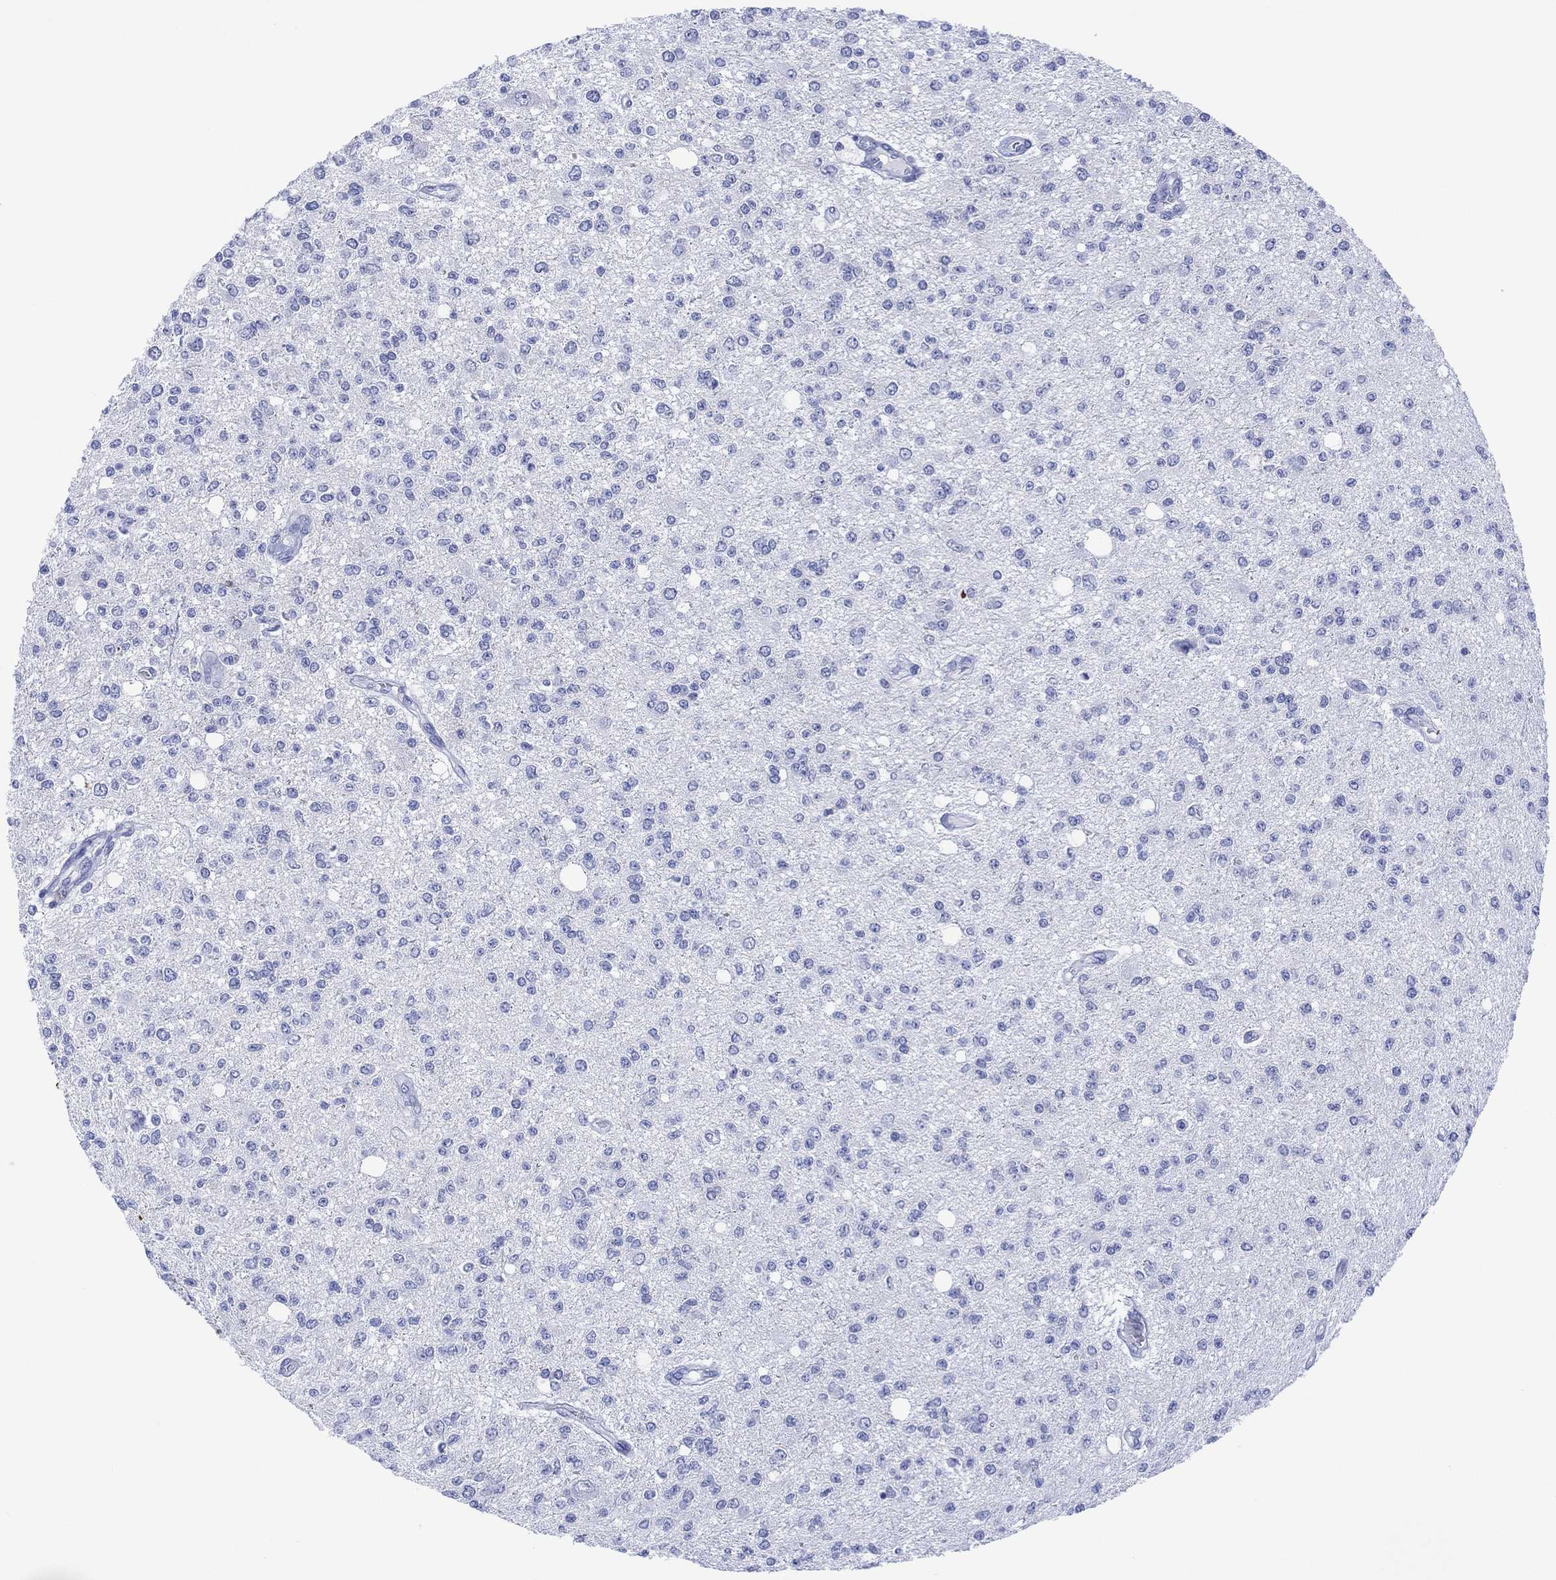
{"staining": {"intensity": "negative", "quantity": "none", "location": "none"}, "tissue": "glioma", "cell_type": "Tumor cells", "image_type": "cancer", "snomed": [{"axis": "morphology", "description": "Glioma, malignant, Low grade"}, {"axis": "topography", "description": "Brain"}], "caption": "Immunohistochemistry of glioma reveals no expression in tumor cells.", "gene": "DPP4", "patient": {"sex": "male", "age": 67}}